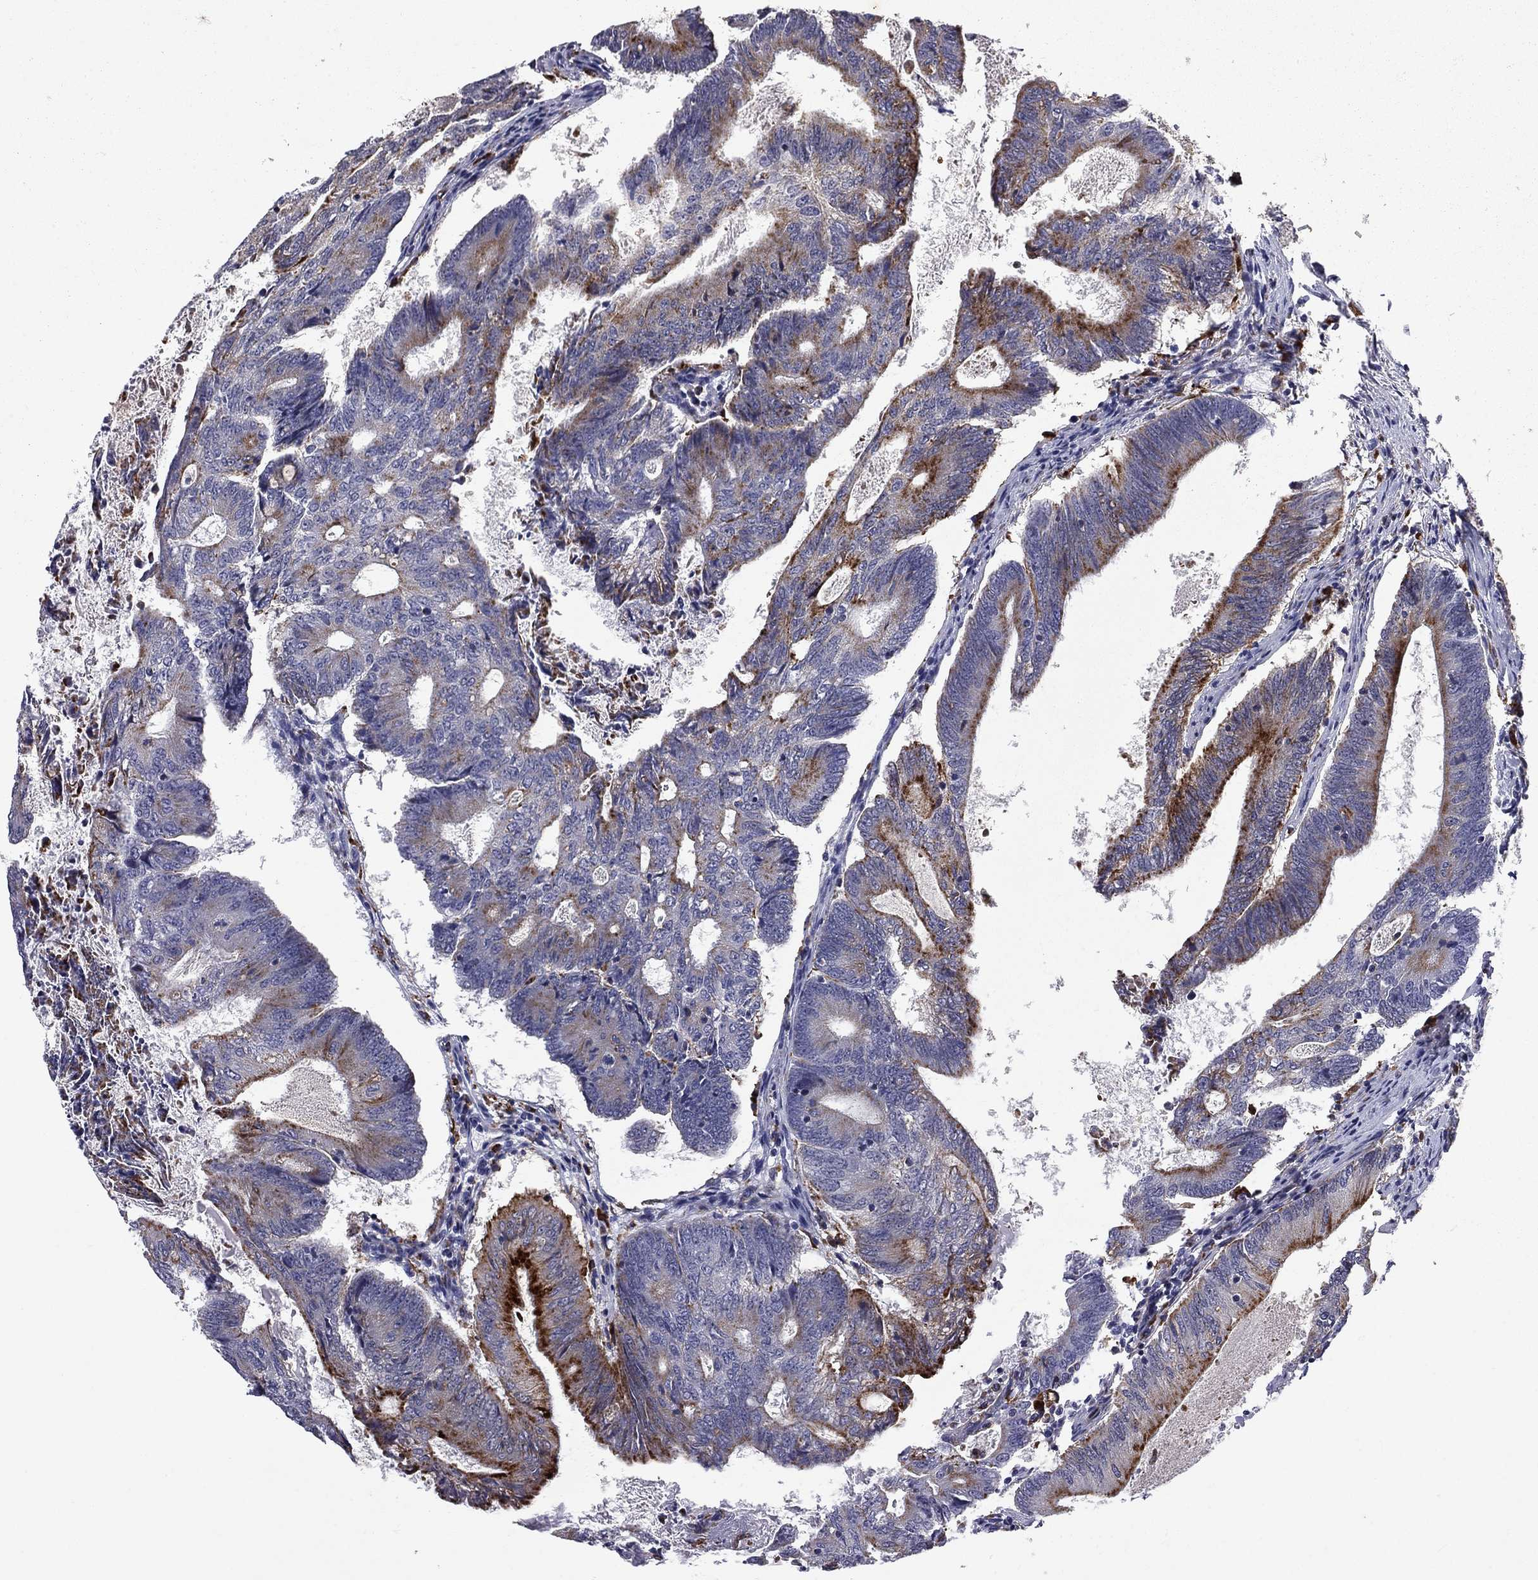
{"staining": {"intensity": "strong", "quantity": "<25%", "location": "cytoplasmic/membranous"}, "tissue": "colorectal cancer", "cell_type": "Tumor cells", "image_type": "cancer", "snomed": [{"axis": "morphology", "description": "Adenocarcinoma, NOS"}, {"axis": "topography", "description": "Colon"}], "caption": "Immunohistochemistry (IHC) of colorectal cancer (adenocarcinoma) shows medium levels of strong cytoplasmic/membranous expression in about <25% of tumor cells. (DAB IHC, brown staining for protein, blue staining for nuclei).", "gene": "MADCAM1", "patient": {"sex": "female", "age": 70}}